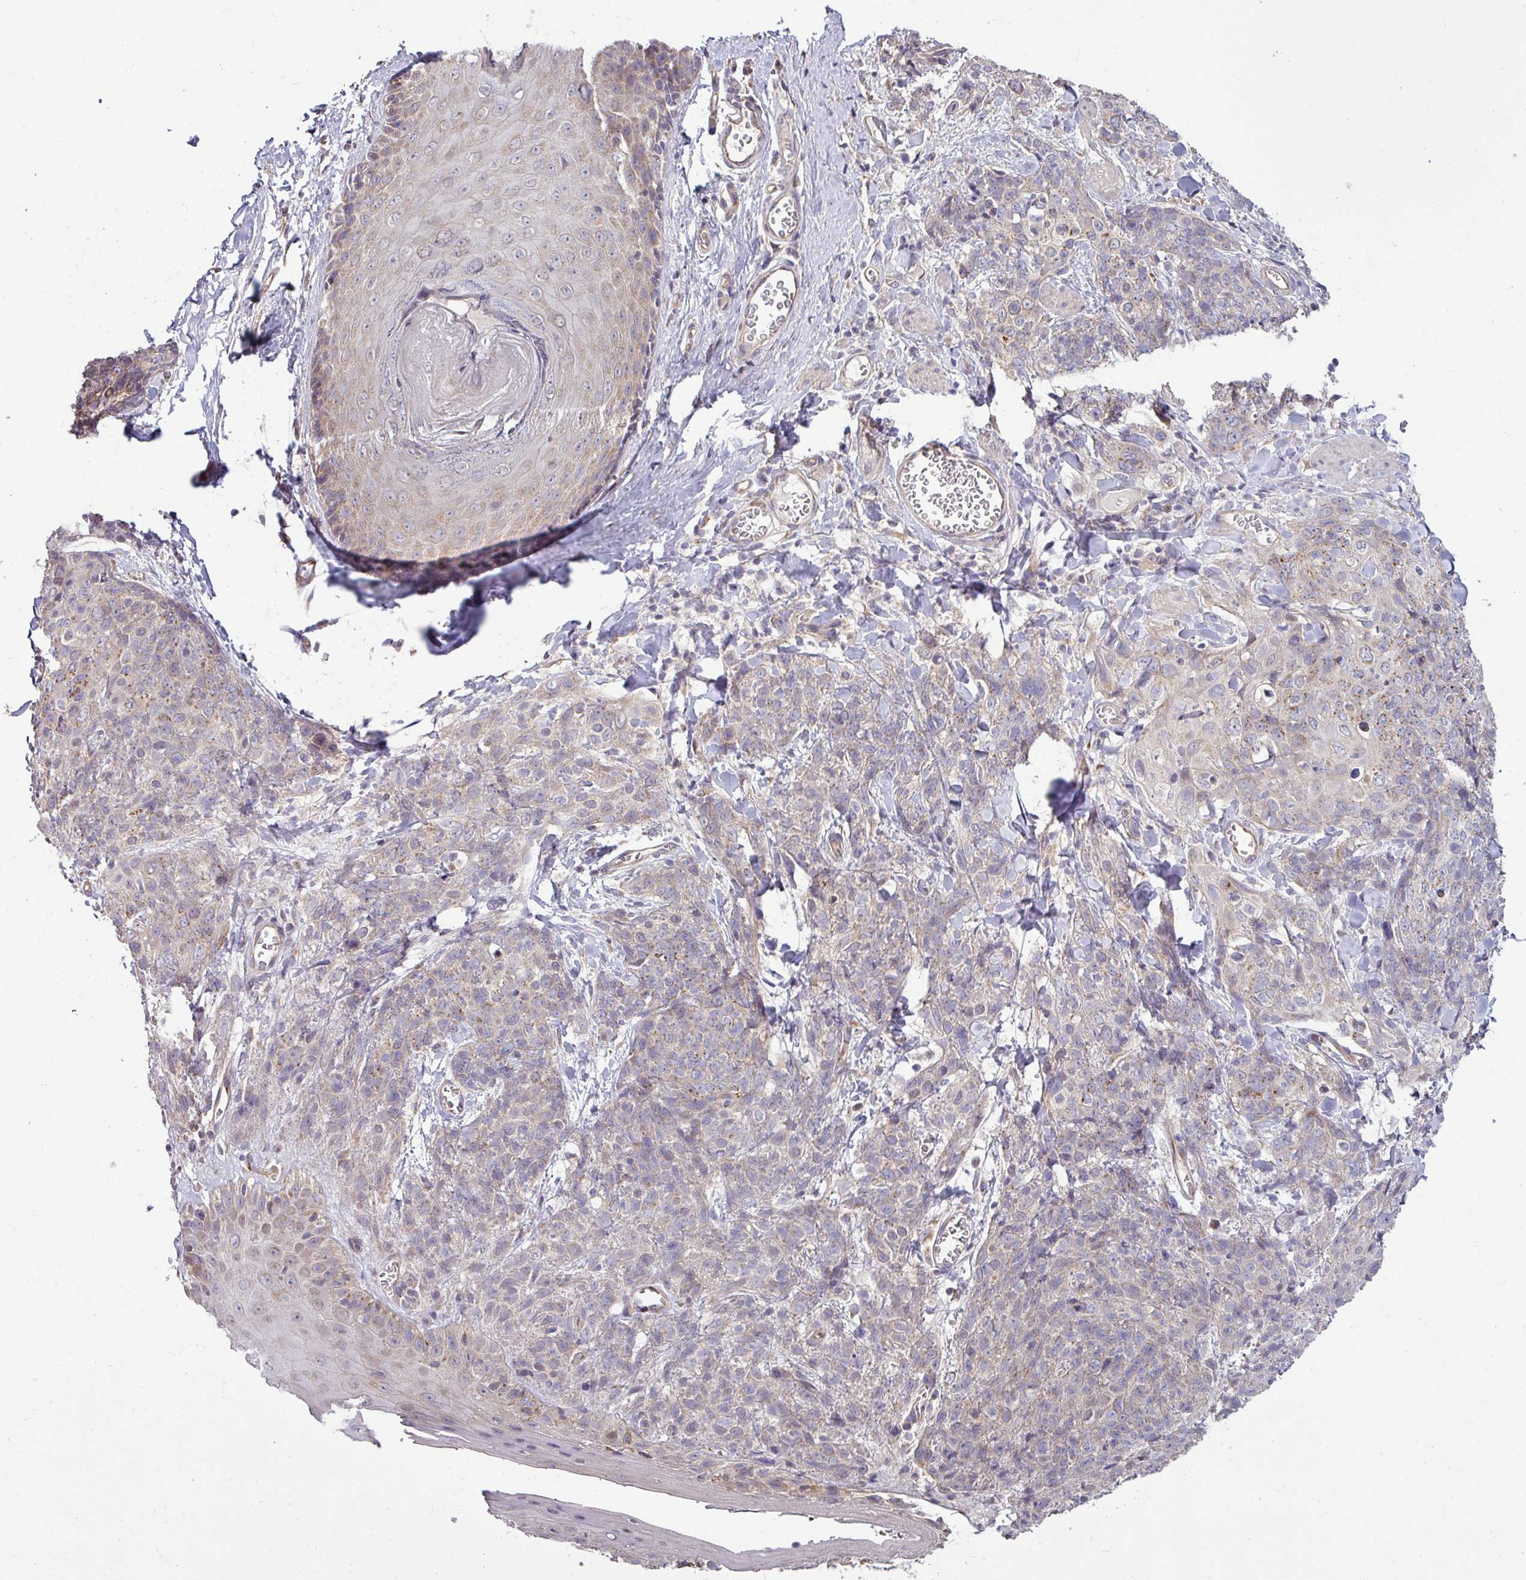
{"staining": {"intensity": "moderate", "quantity": "25%-75%", "location": "cytoplasmic/membranous"}, "tissue": "skin cancer", "cell_type": "Tumor cells", "image_type": "cancer", "snomed": [{"axis": "morphology", "description": "Squamous cell carcinoma, NOS"}, {"axis": "topography", "description": "Skin"}, {"axis": "topography", "description": "Vulva"}], "caption": "Skin cancer stained with a brown dye shows moderate cytoplasmic/membranous positive expression in about 25%-75% of tumor cells.", "gene": "TIMMDC1", "patient": {"sex": "female", "age": 85}}